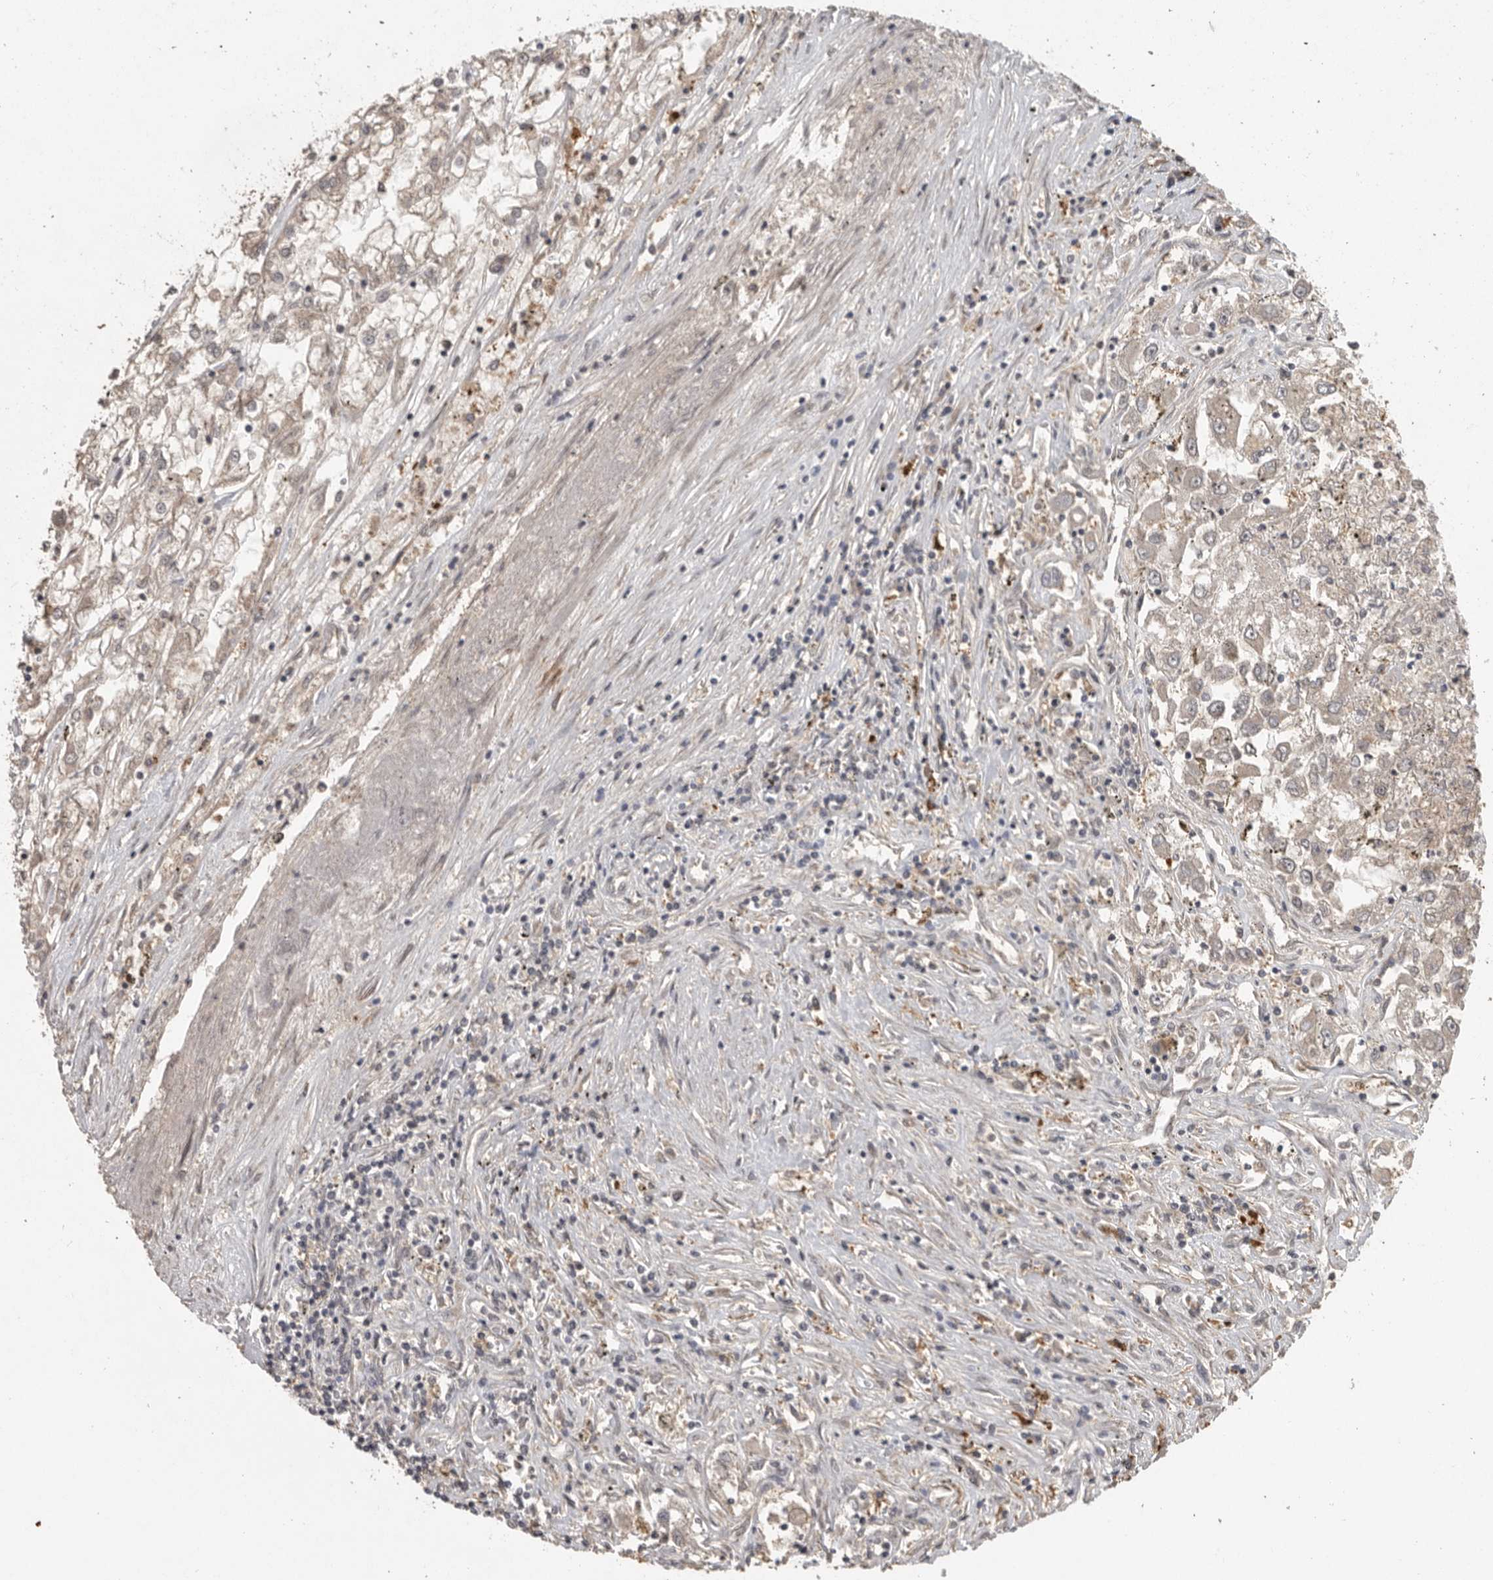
{"staining": {"intensity": "weak", "quantity": "<25%", "location": "cytoplasmic/membranous"}, "tissue": "renal cancer", "cell_type": "Tumor cells", "image_type": "cancer", "snomed": [{"axis": "morphology", "description": "Adenocarcinoma, NOS"}, {"axis": "topography", "description": "Kidney"}], "caption": "High power microscopy histopathology image of an immunohistochemistry histopathology image of adenocarcinoma (renal), revealing no significant expression in tumor cells.", "gene": "ADAMTS4", "patient": {"sex": "female", "age": 52}}